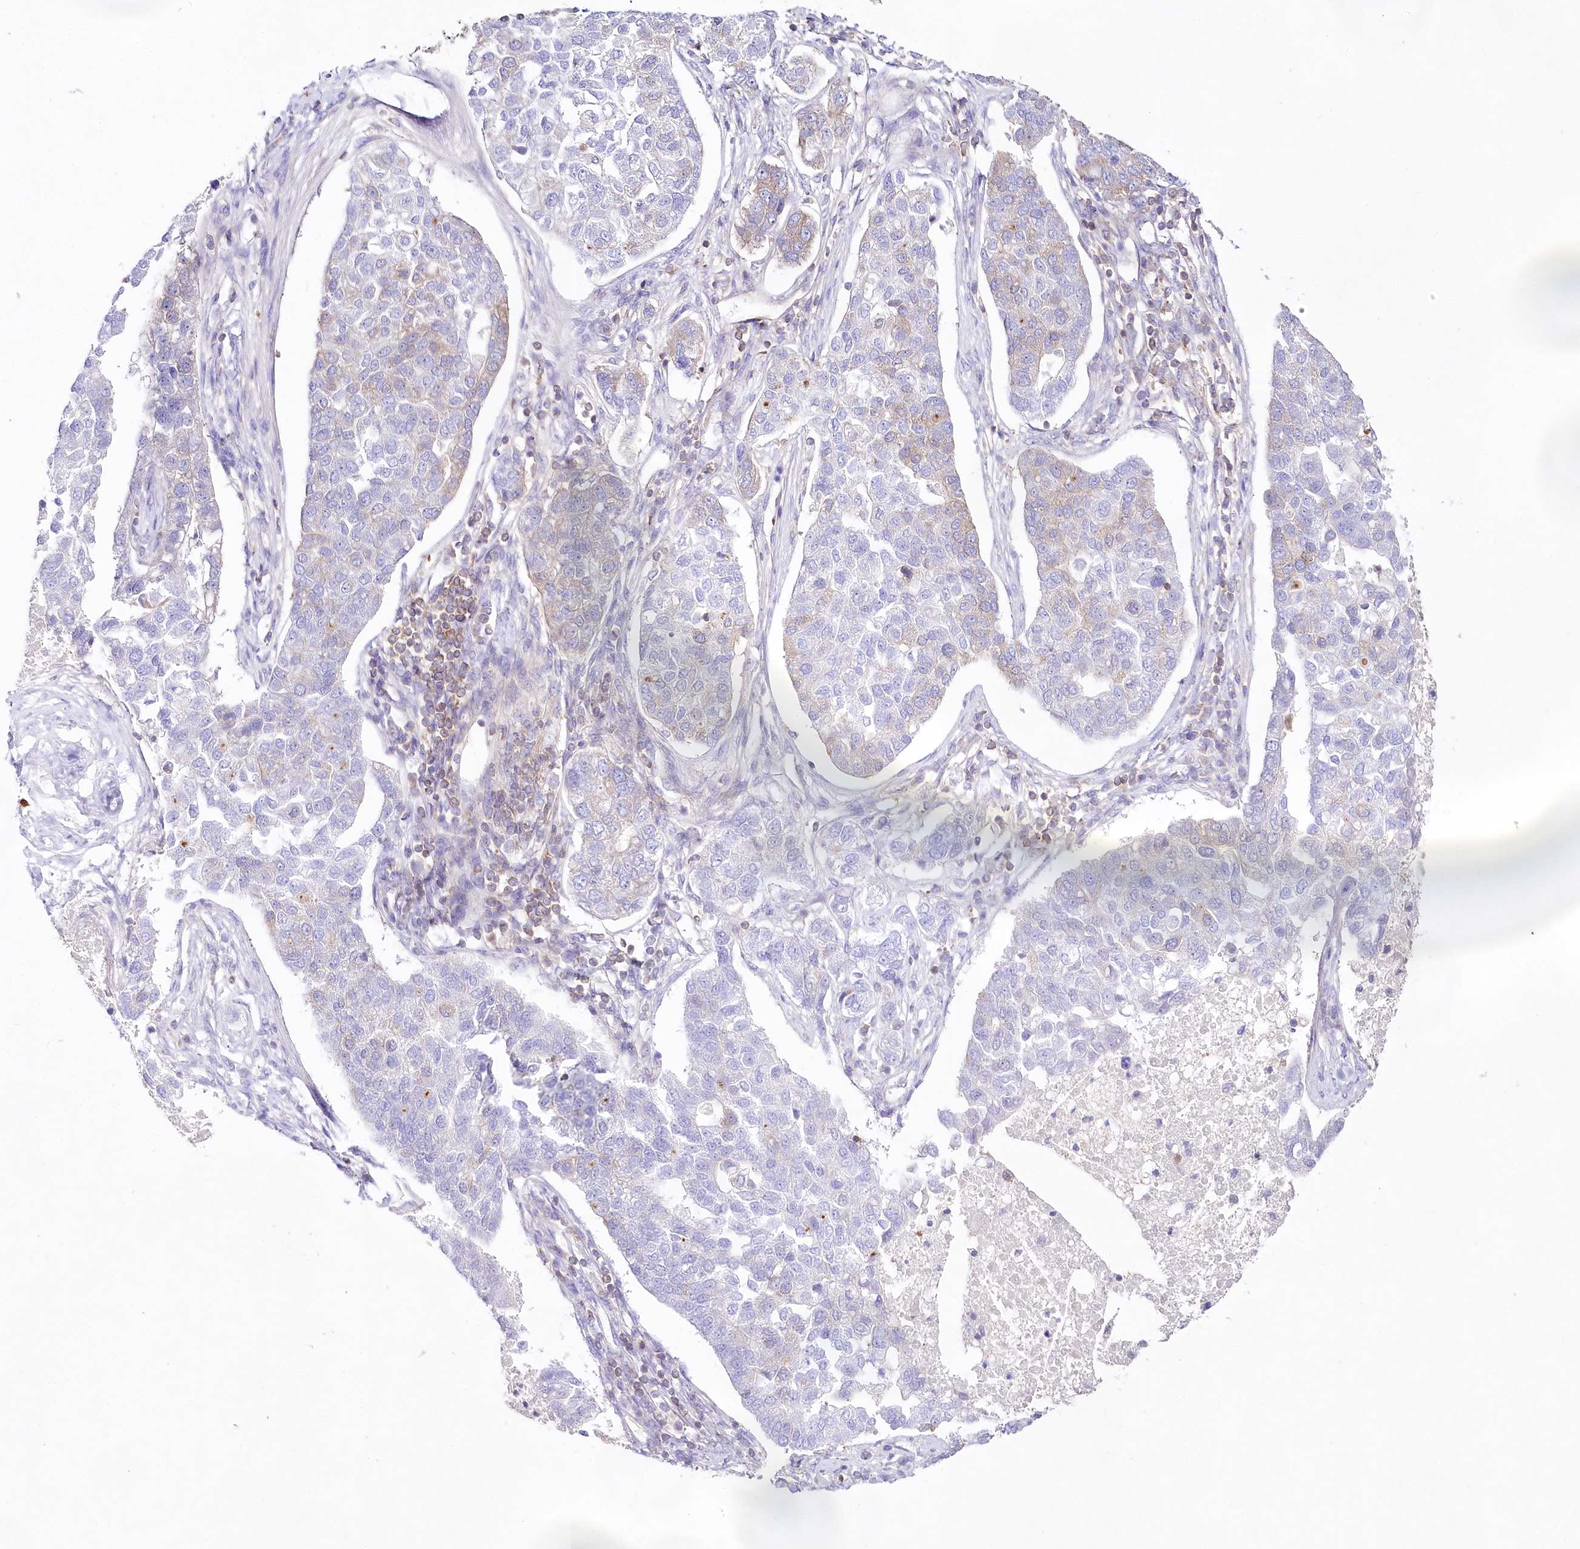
{"staining": {"intensity": "weak", "quantity": "25%-75%", "location": "cytoplasmic/membranous"}, "tissue": "pancreatic cancer", "cell_type": "Tumor cells", "image_type": "cancer", "snomed": [{"axis": "morphology", "description": "Adenocarcinoma, NOS"}, {"axis": "topography", "description": "Pancreas"}], "caption": "A brown stain highlights weak cytoplasmic/membranous staining of a protein in pancreatic cancer (adenocarcinoma) tumor cells.", "gene": "ABRAXAS2", "patient": {"sex": "female", "age": 61}}